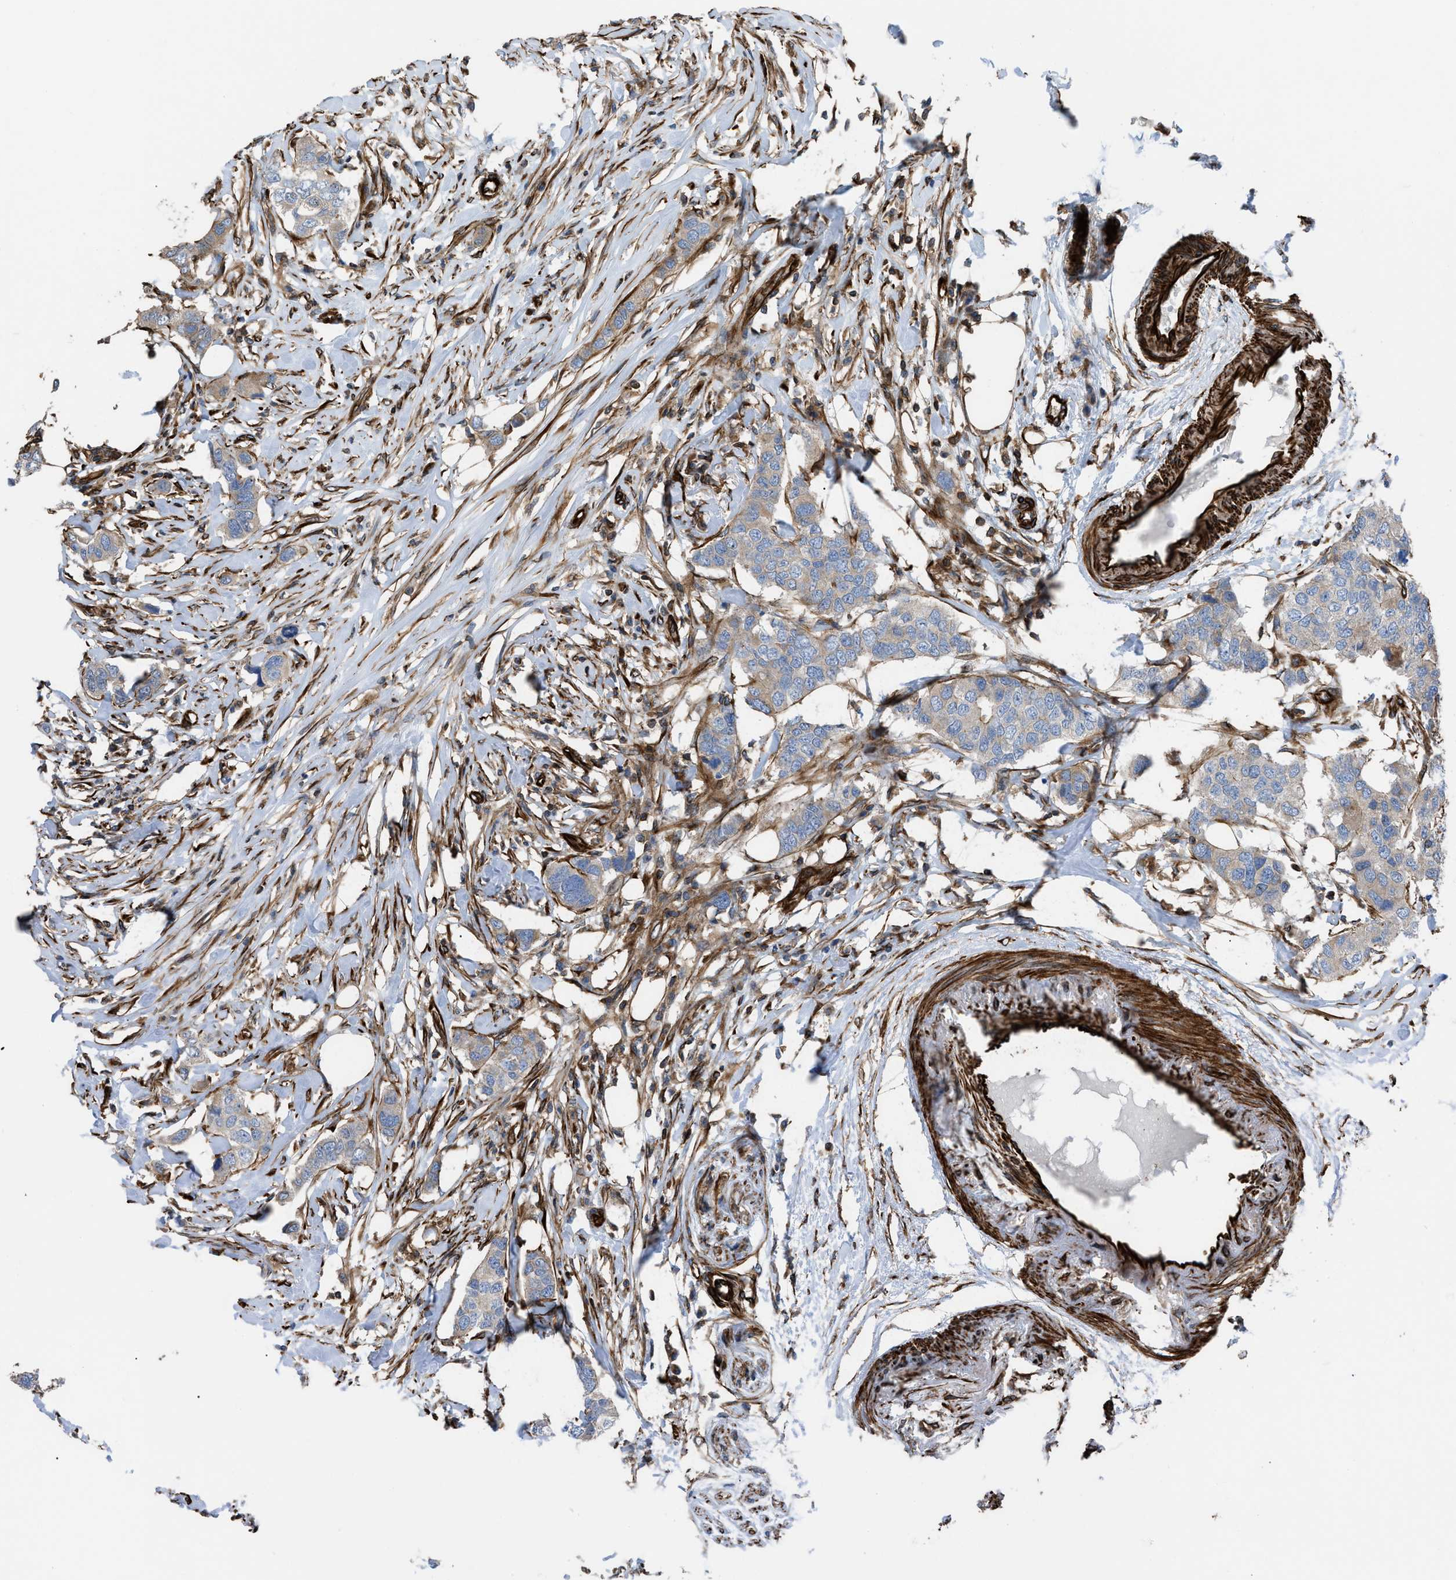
{"staining": {"intensity": "weak", "quantity": ">75%", "location": "cytoplasmic/membranous"}, "tissue": "breast cancer", "cell_type": "Tumor cells", "image_type": "cancer", "snomed": [{"axis": "morphology", "description": "Duct carcinoma"}, {"axis": "topography", "description": "Breast"}], "caption": "The image exhibits a brown stain indicating the presence of a protein in the cytoplasmic/membranous of tumor cells in intraductal carcinoma (breast).", "gene": "PTPRE", "patient": {"sex": "female", "age": 50}}